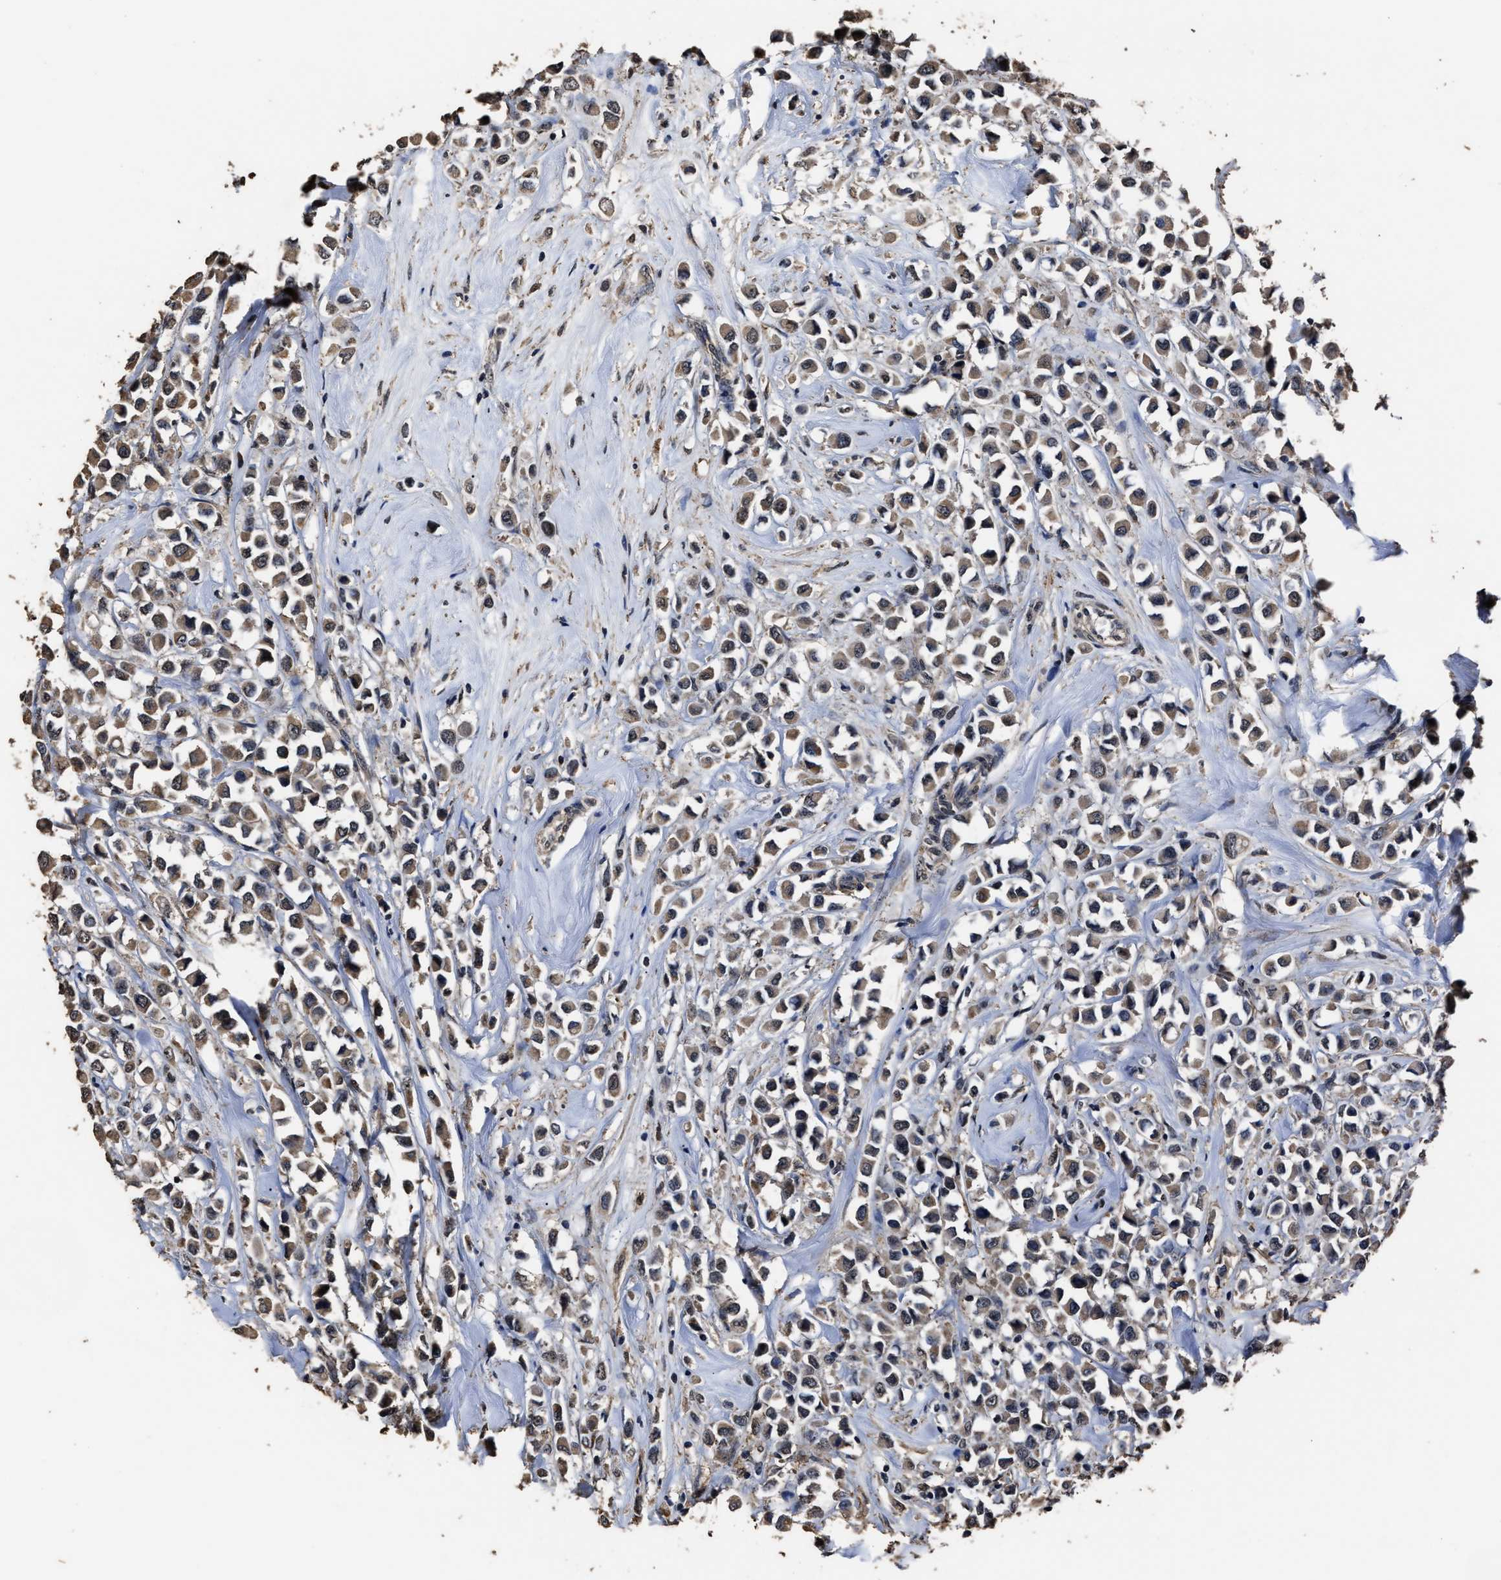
{"staining": {"intensity": "weak", "quantity": ">75%", "location": "cytoplasmic/membranous"}, "tissue": "breast cancer", "cell_type": "Tumor cells", "image_type": "cancer", "snomed": [{"axis": "morphology", "description": "Duct carcinoma"}, {"axis": "topography", "description": "Breast"}], "caption": "Protein expression analysis of human infiltrating ductal carcinoma (breast) reveals weak cytoplasmic/membranous positivity in about >75% of tumor cells.", "gene": "RSBN1L", "patient": {"sex": "female", "age": 61}}